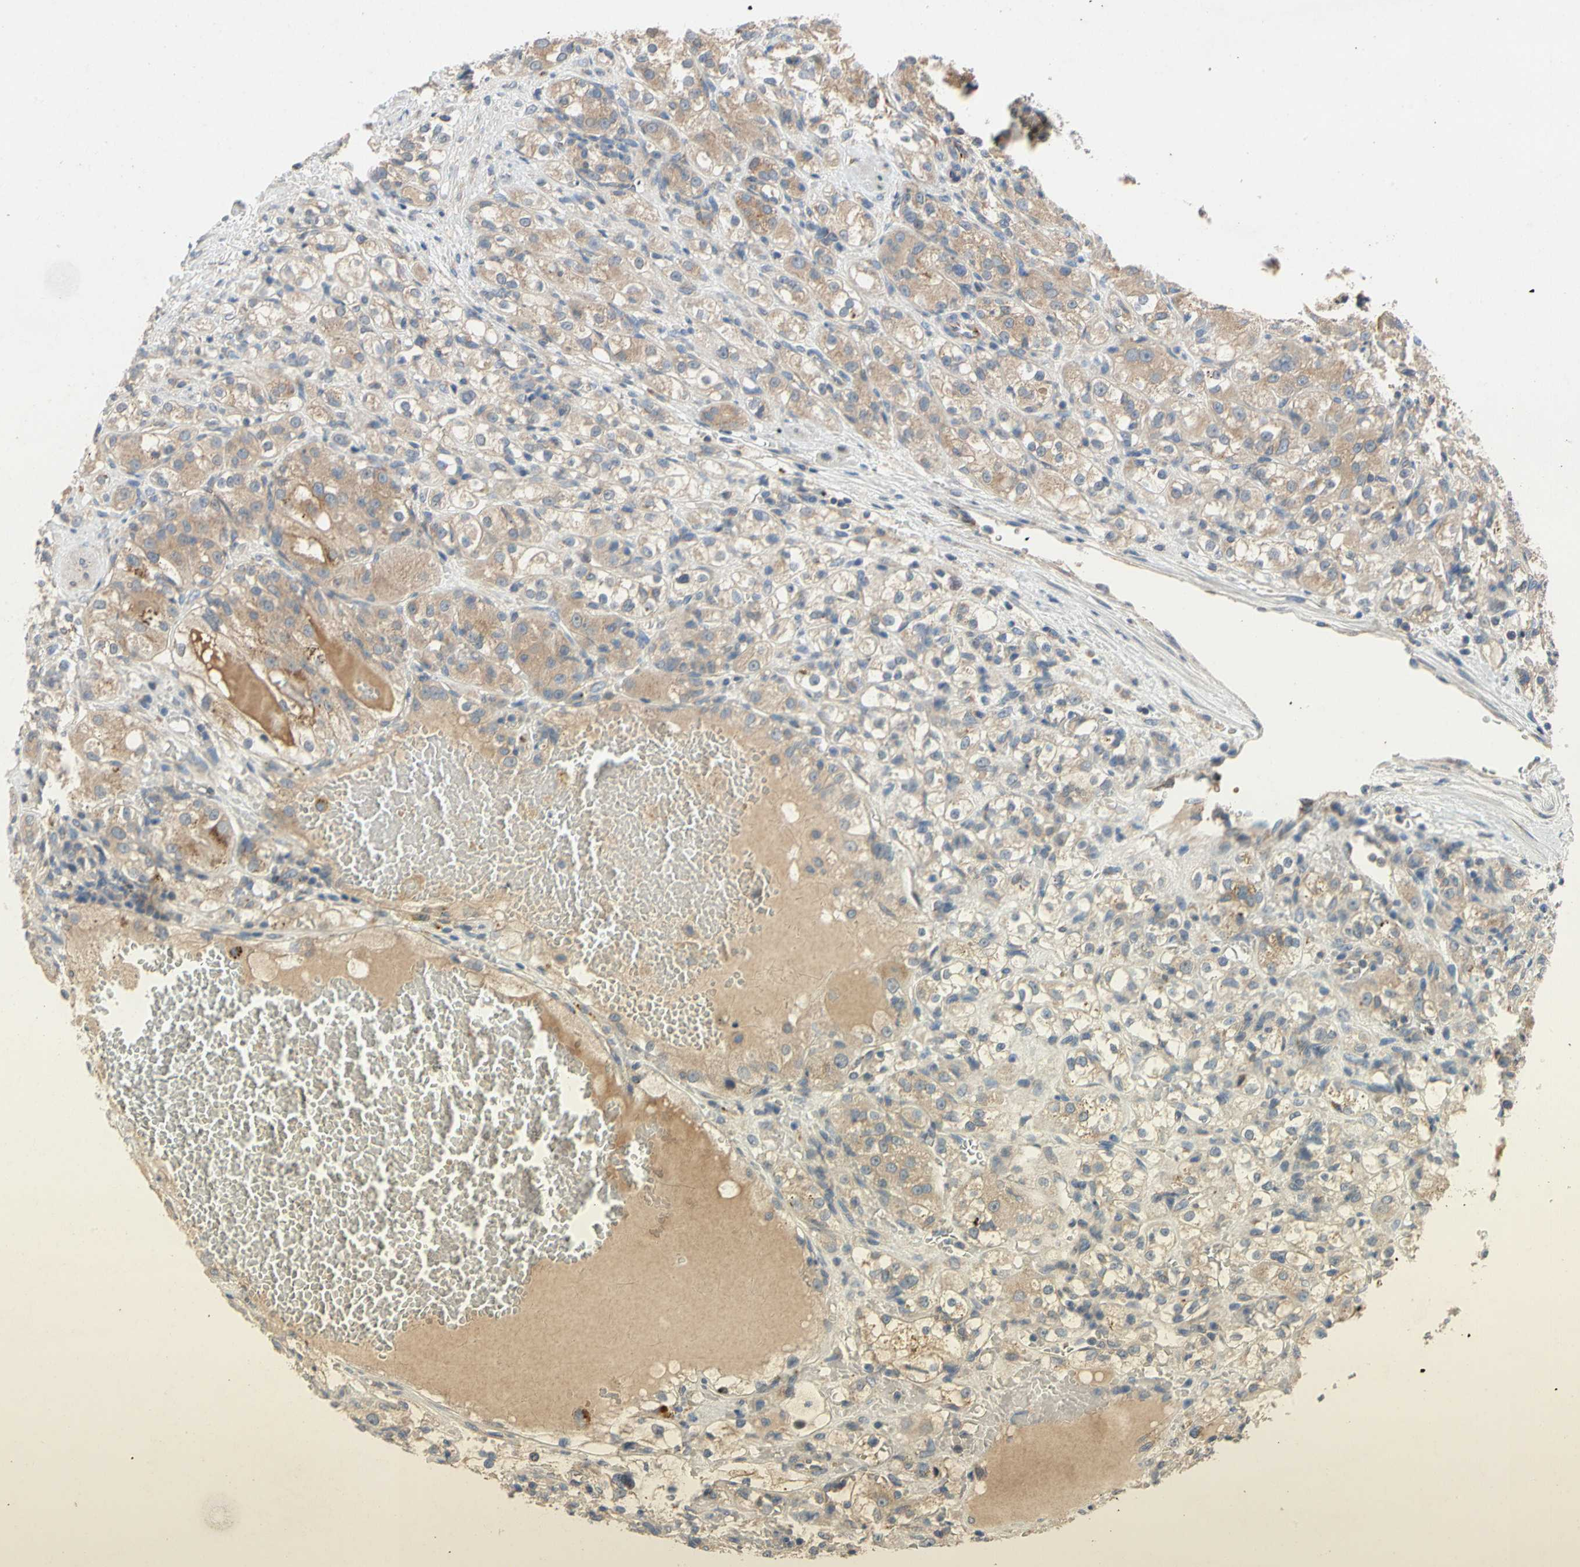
{"staining": {"intensity": "weak", "quantity": ">75%", "location": "cytoplasmic/membranous"}, "tissue": "renal cancer", "cell_type": "Tumor cells", "image_type": "cancer", "snomed": [{"axis": "morphology", "description": "Normal tissue, NOS"}, {"axis": "morphology", "description": "Adenocarcinoma, NOS"}, {"axis": "topography", "description": "Kidney"}], "caption": "A micrograph showing weak cytoplasmic/membranous staining in about >75% of tumor cells in renal adenocarcinoma, as visualized by brown immunohistochemical staining.", "gene": "KLHDC8B", "patient": {"sex": "male", "age": 61}}